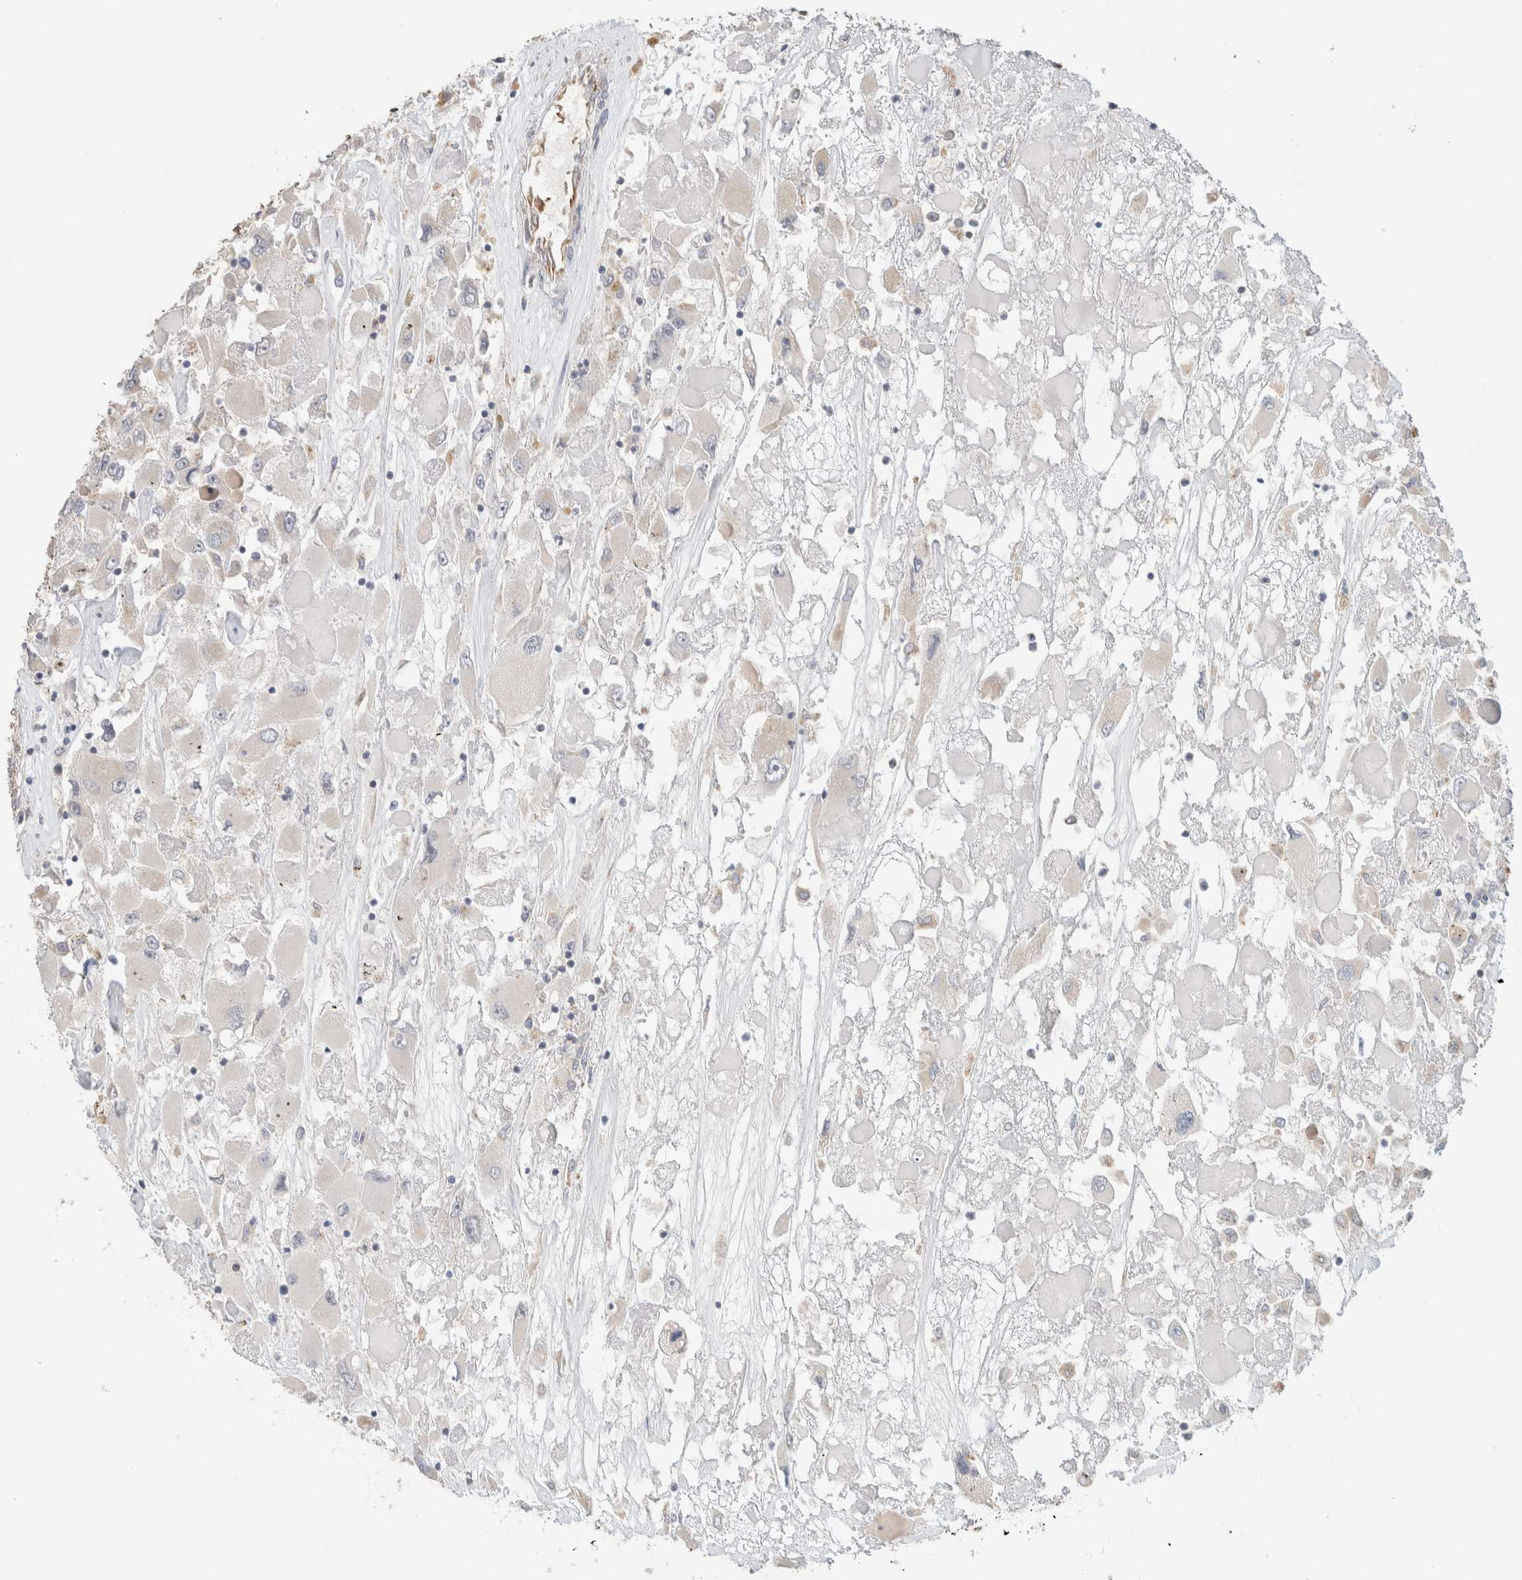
{"staining": {"intensity": "negative", "quantity": "none", "location": "none"}, "tissue": "renal cancer", "cell_type": "Tumor cells", "image_type": "cancer", "snomed": [{"axis": "morphology", "description": "Adenocarcinoma, NOS"}, {"axis": "topography", "description": "Kidney"}], "caption": "Tumor cells are negative for protein expression in human renal cancer (adenocarcinoma).", "gene": "CA13", "patient": {"sex": "female", "age": 52}}